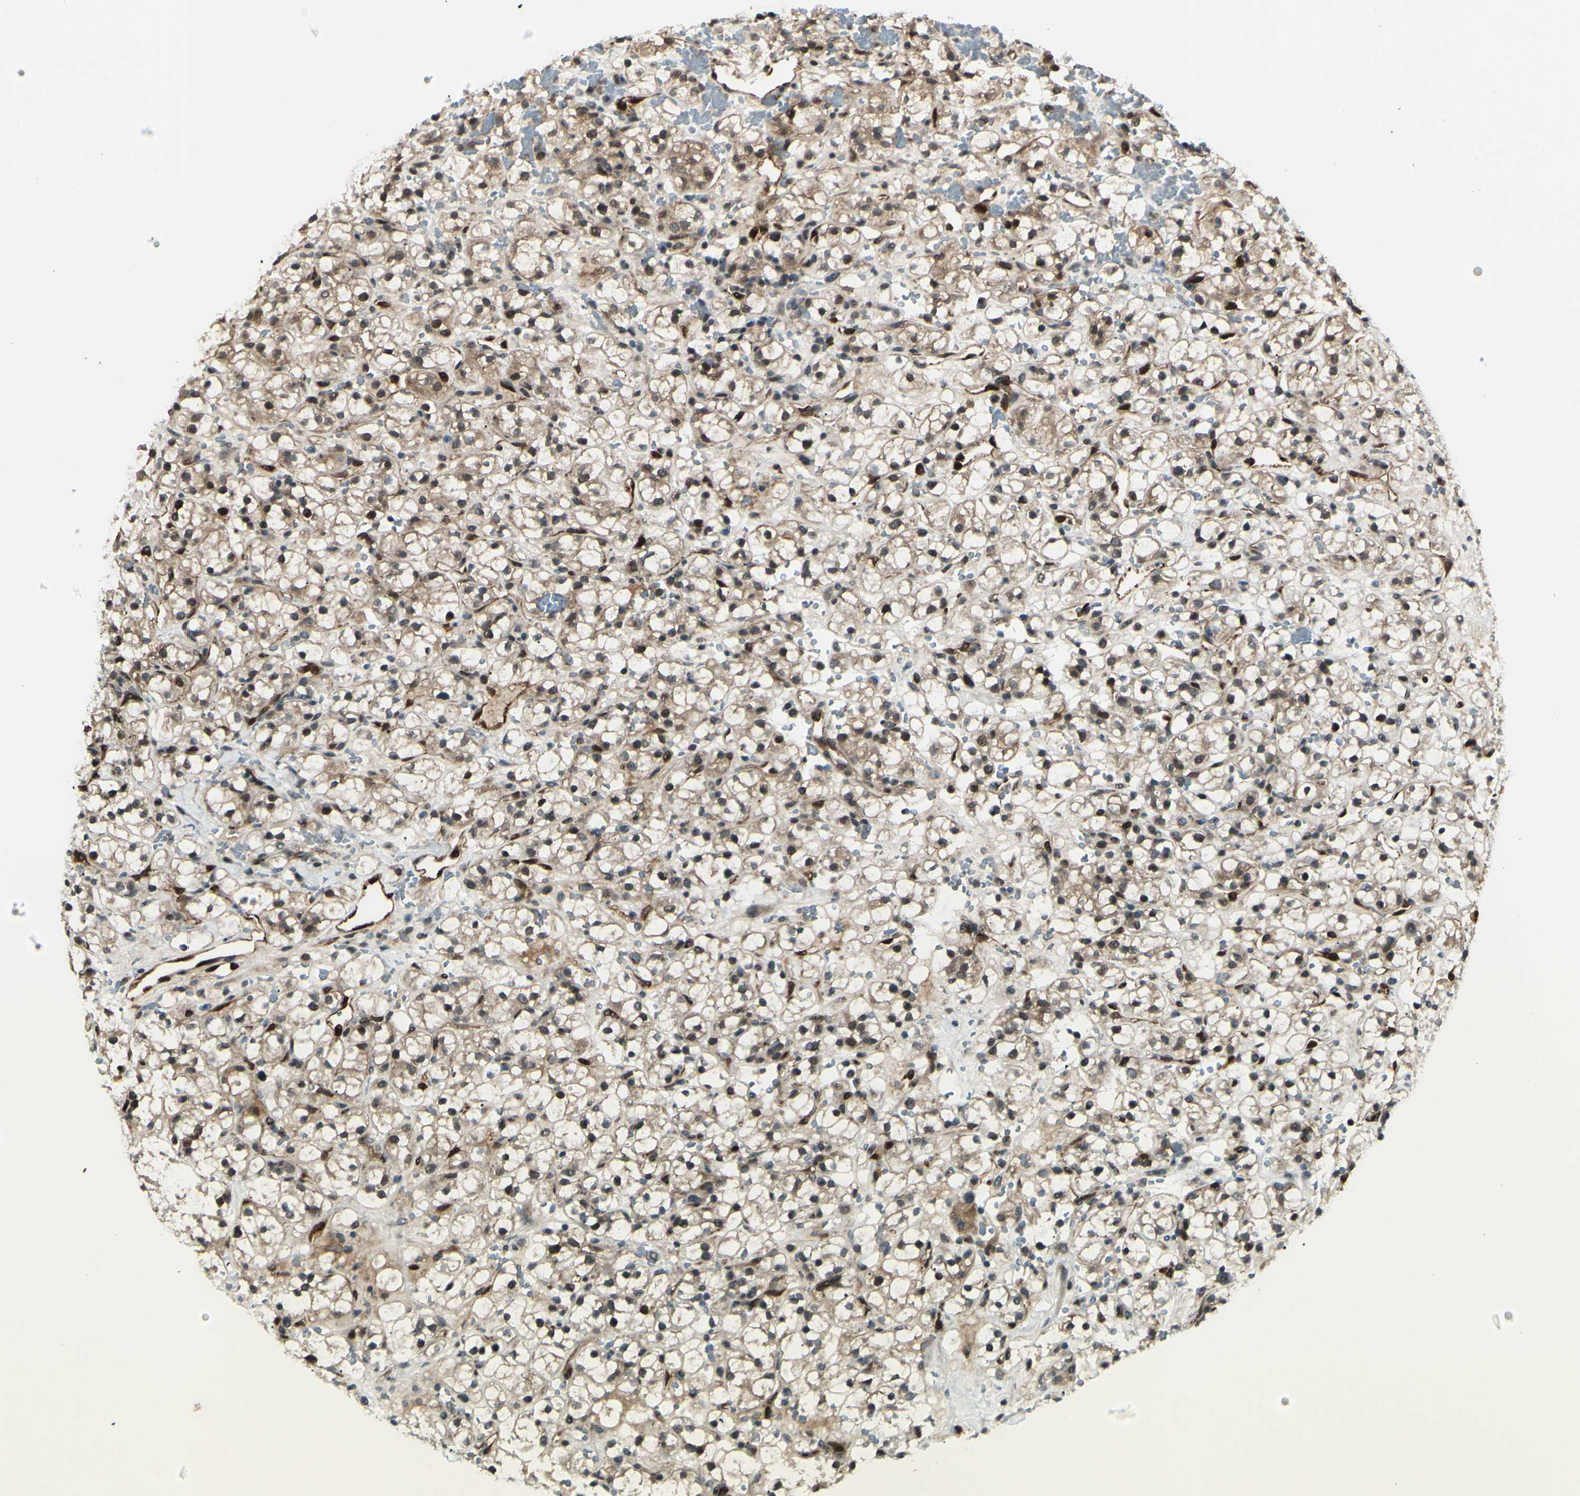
{"staining": {"intensity": "moderate", "quantity": ">75%", "location": "cytoplasmic/membranous,nuclear"}, "tissue": "renal cancer", "cell_type": "Tumor cells", "image_type": "cancer", "snomed": [{"axis": "morphology", "description": "Adenocarcinoma, NOS"}, {"axis": "topography", "description": "Kidney"}], "caption": "A brown stain labels moderate cytoplasmic/membranous and nuclear positivity of a protein in renal adenocarcinoma tumor cells.", "gene": "MLF2", "patient": {"sex": "male", "age": 61}}